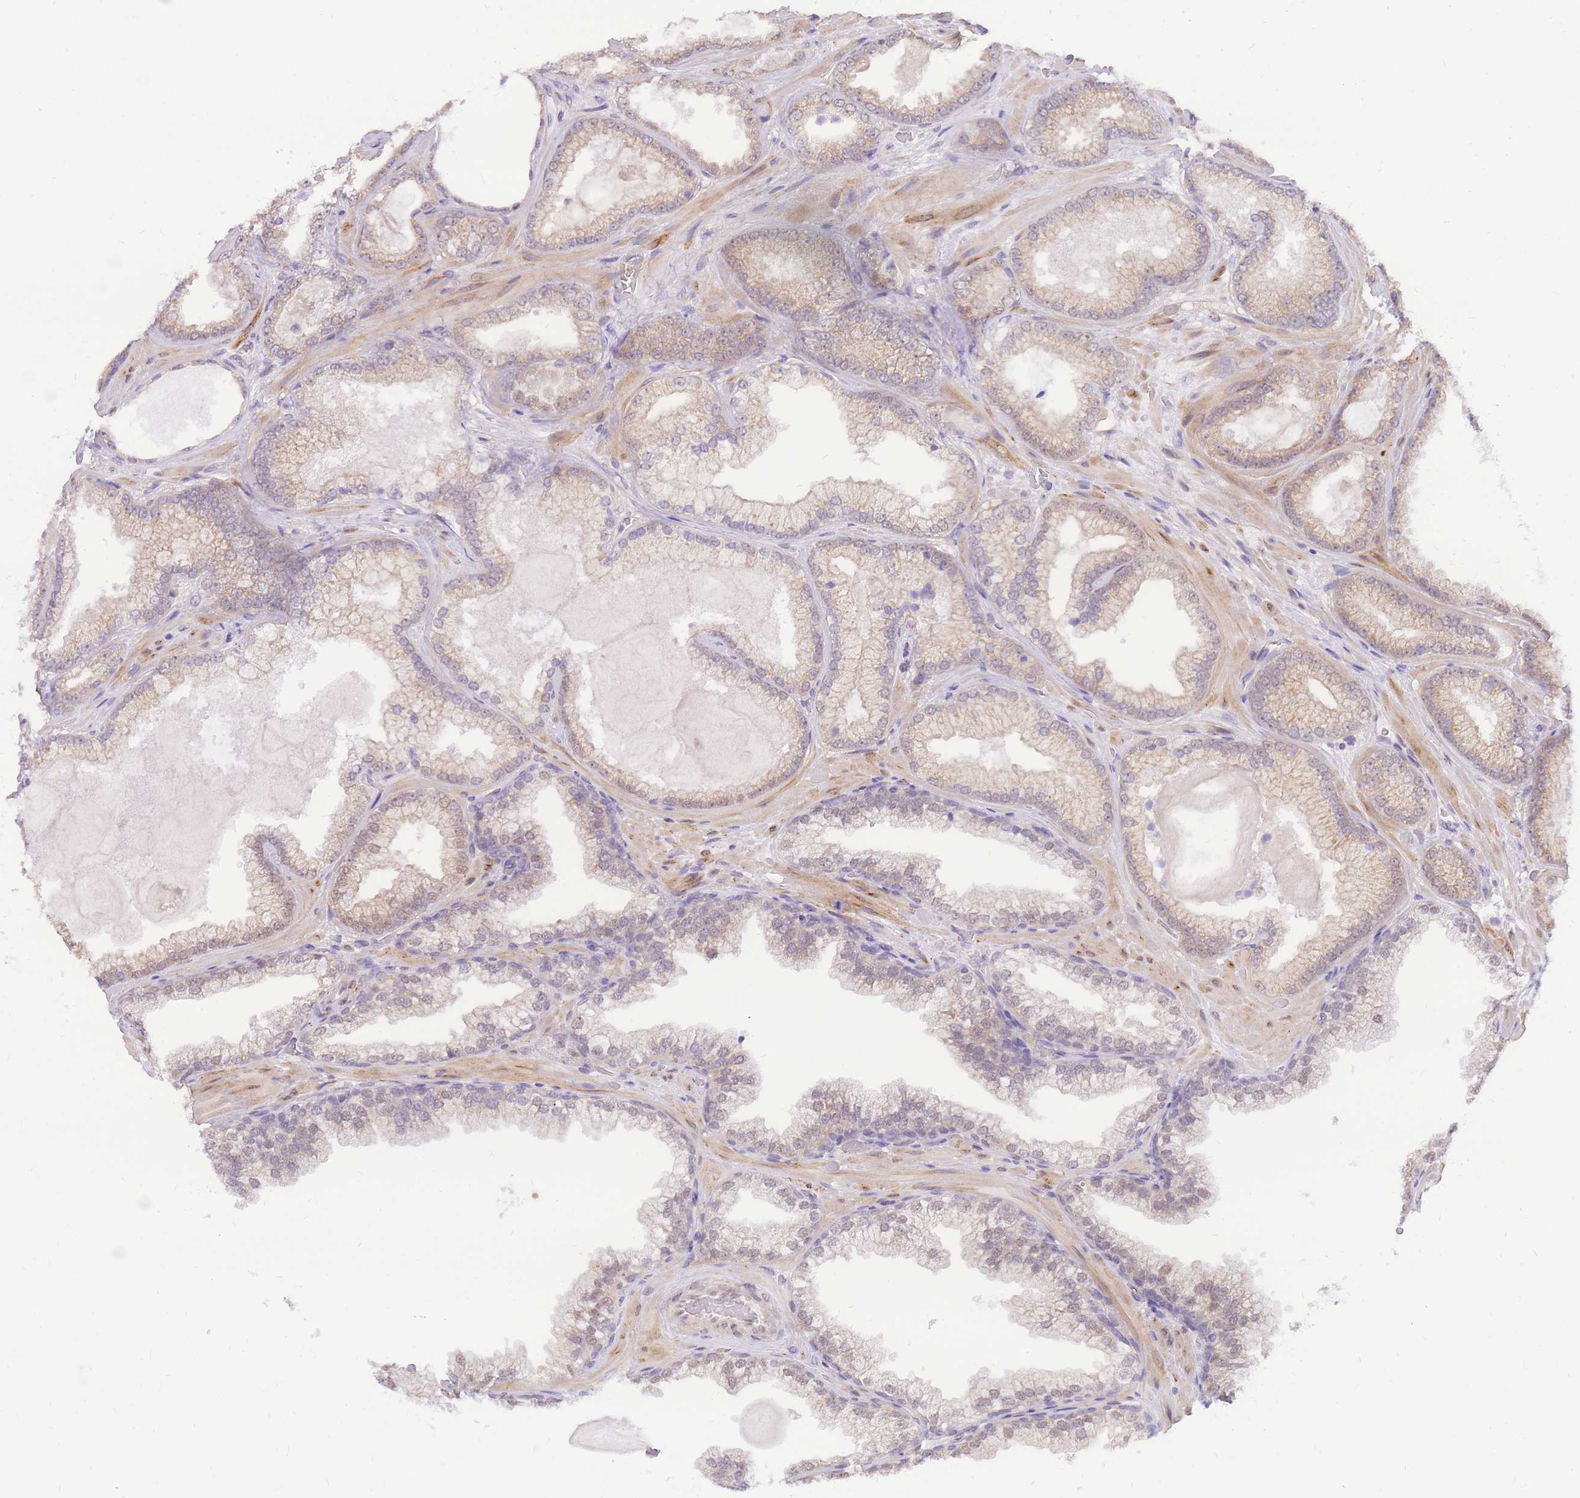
{"staining": {"intensity": "weak", "quantity": "25%-75%", "location": "cytoplasmic/membranous"}, "tissue": "prostate cancer", "cell_type": "Tumor cells", "image_type": "cancer", "snomed": [{"axis": "morphology", "description": "Adenocarcinoma, Low grade"}, {"axis": "topography", "description": "Prostate"}], "caption": "IHC image of neoplastic tissue: low-grade adenocarcinoma (prostate) stained using IHC displays low levels of weak protein expression localized specifically in the cytoplasmic/membranous of tumor cells, appearing as a cytoplasmic/membranous brown color.", "gene": "S100PBP", "patient": {"sex": "male", "age": 57}}